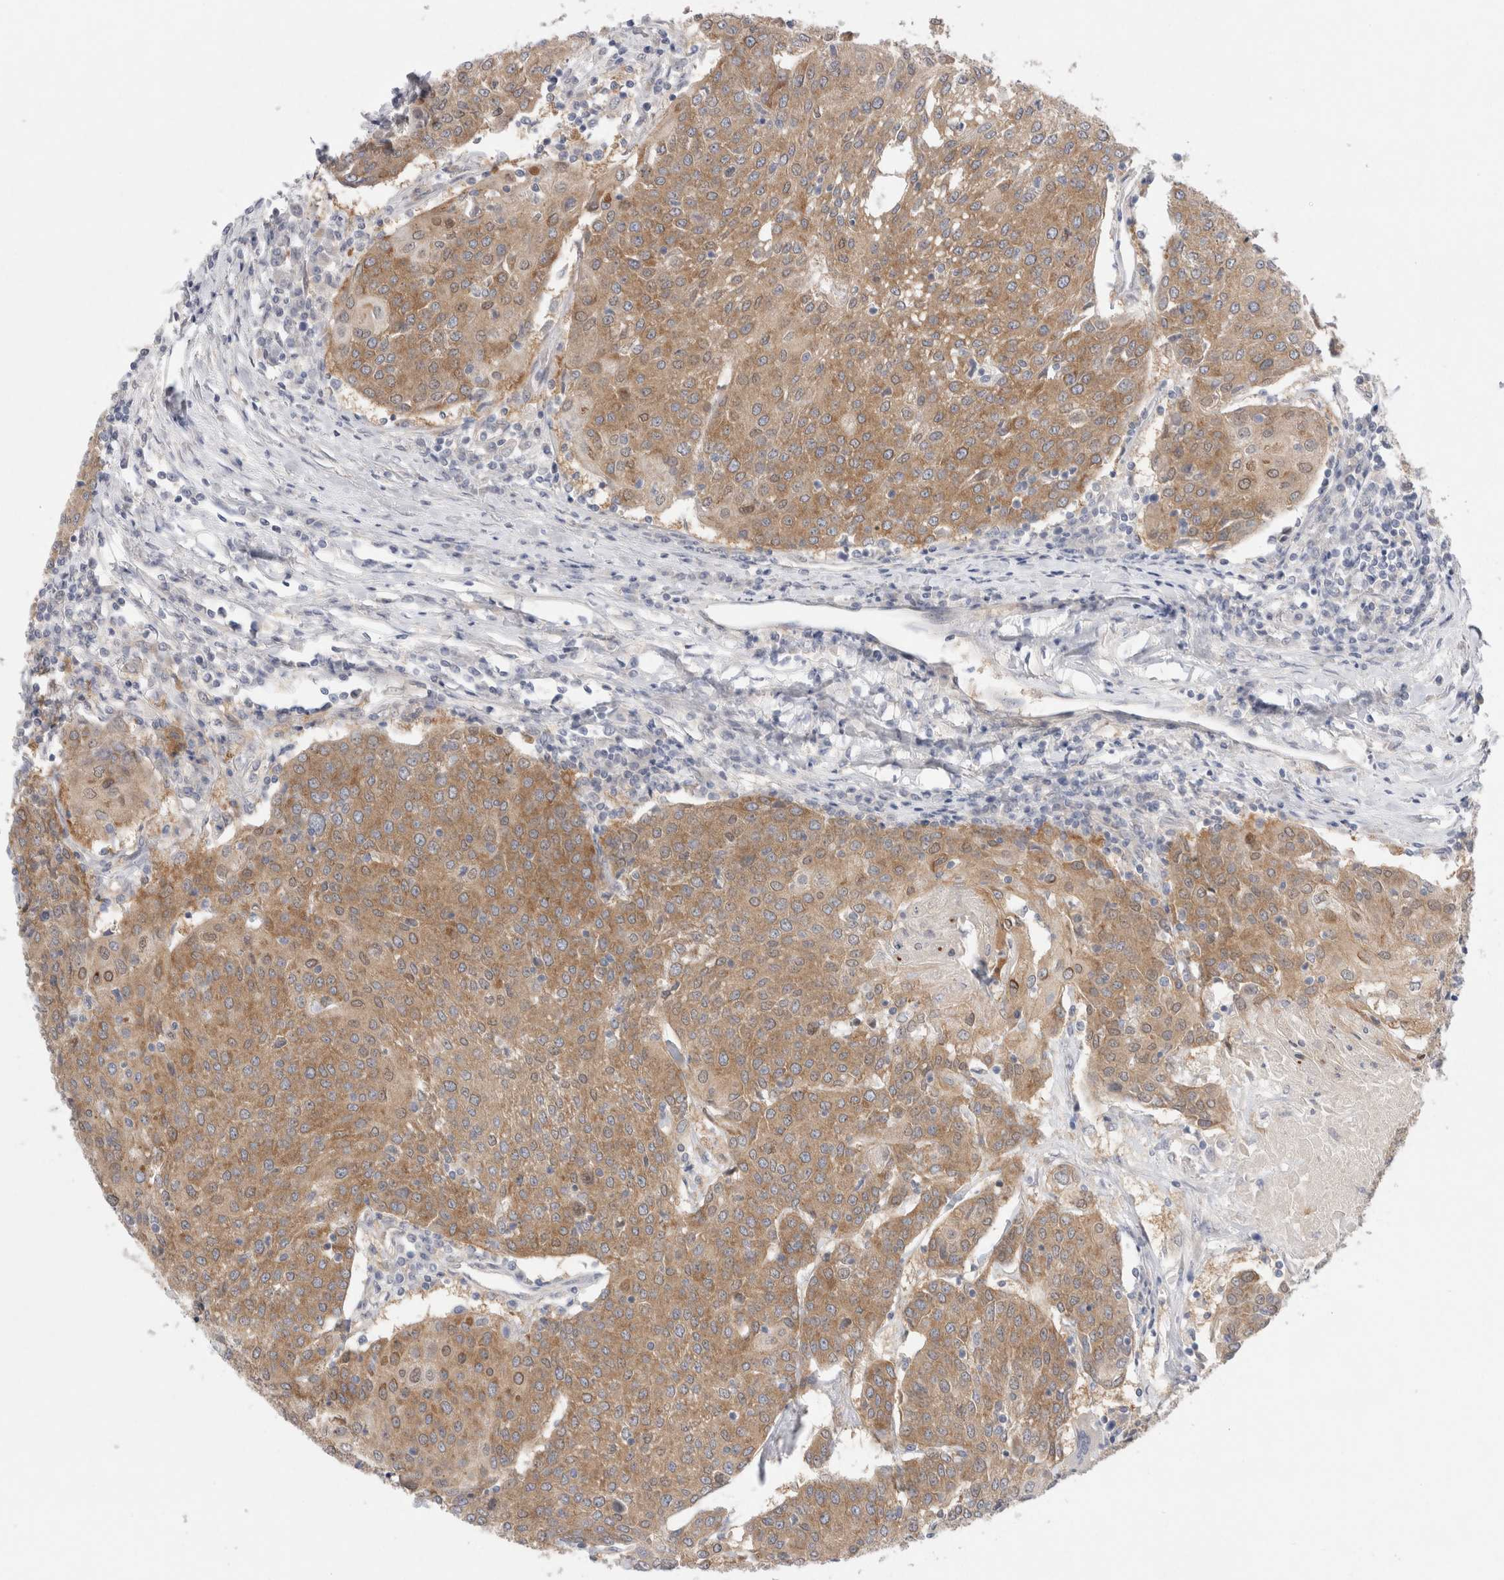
{"staining": {"intensity": "moderate", "quantity": ">75%", "location": "cytoplasmic/membranous"}, "tissue": "urothelial cancer", "cell_type": "Tumor cells", "image_type": "cancer", "snomed": [{"axis": "morphology", "description": "Urothelial carcinoma, High grade"}, {"axis": "topography", "description": "Urinary bladder"}], "caption": "Protein analysis of urothelial cancer tissue shows moderate cytoplasmic/membranous staining in approximately >75% of tumor cells. The staining is performed using DAB brown chromogen to label protein expression. The nuclei are counter-stained blue using hematoxylin.", "gene": "WIPF2", "patient": {"sex": "female", "age": 85}}